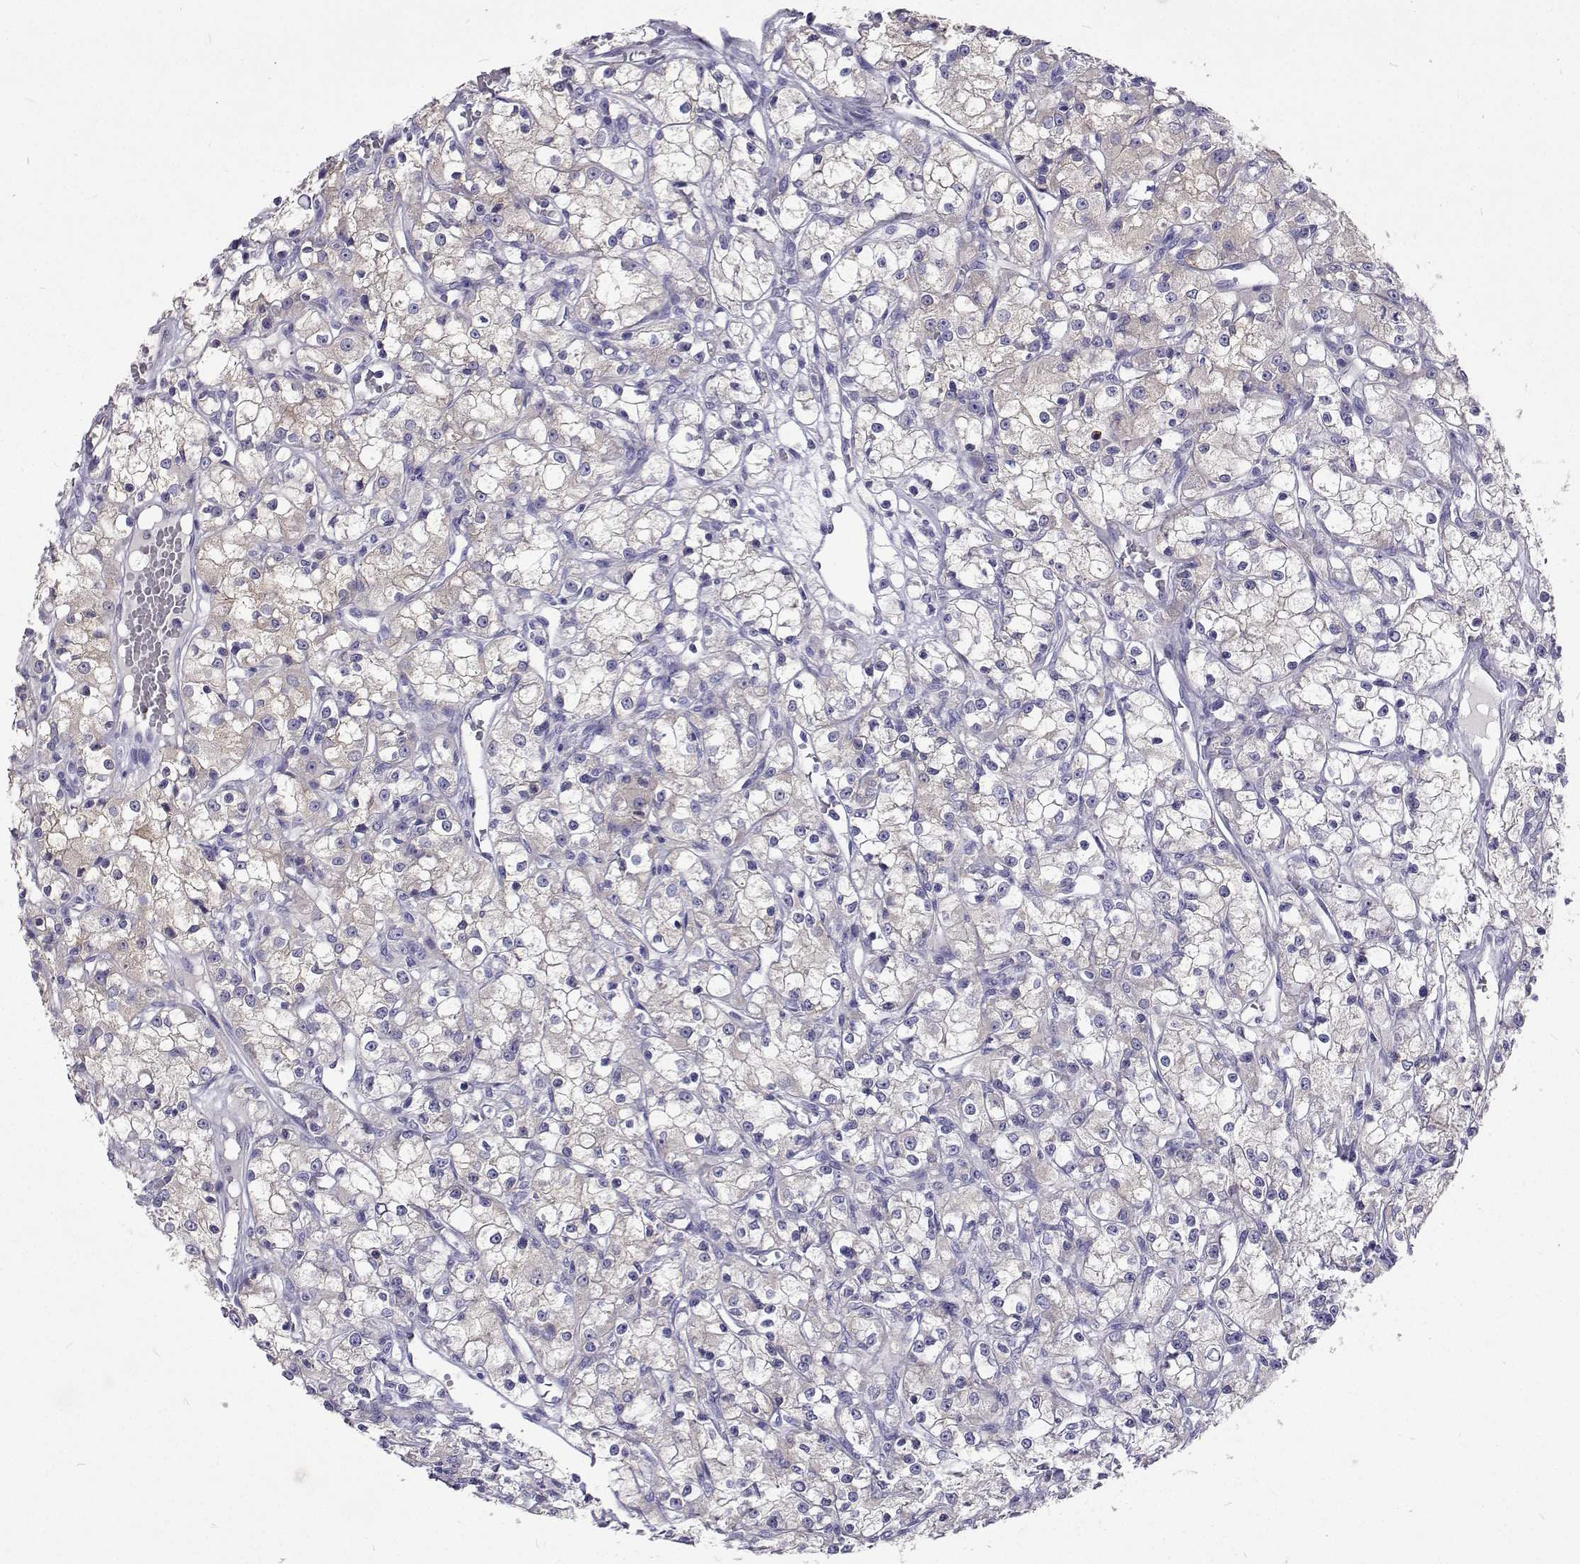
{"staining": {"intensity": "weak", "quantity": "<25%", "location": "cytoplasmic/membranous"}, "tissue": "renal cancer", "cell_type": "Tumor cells", "image_type": "cancer", "snomed": [{"axis": "morphology", "description": "Adenocarcinoma, NOS"}, {"axis": "topography", "description": "Kidney"}], "caption": "The micrograph displays no significant staining in tumor cells of renal cancer (adenocarcinoma).", "gene": "LHFPL7", "patient": {"sex": "female", "age": 59}}